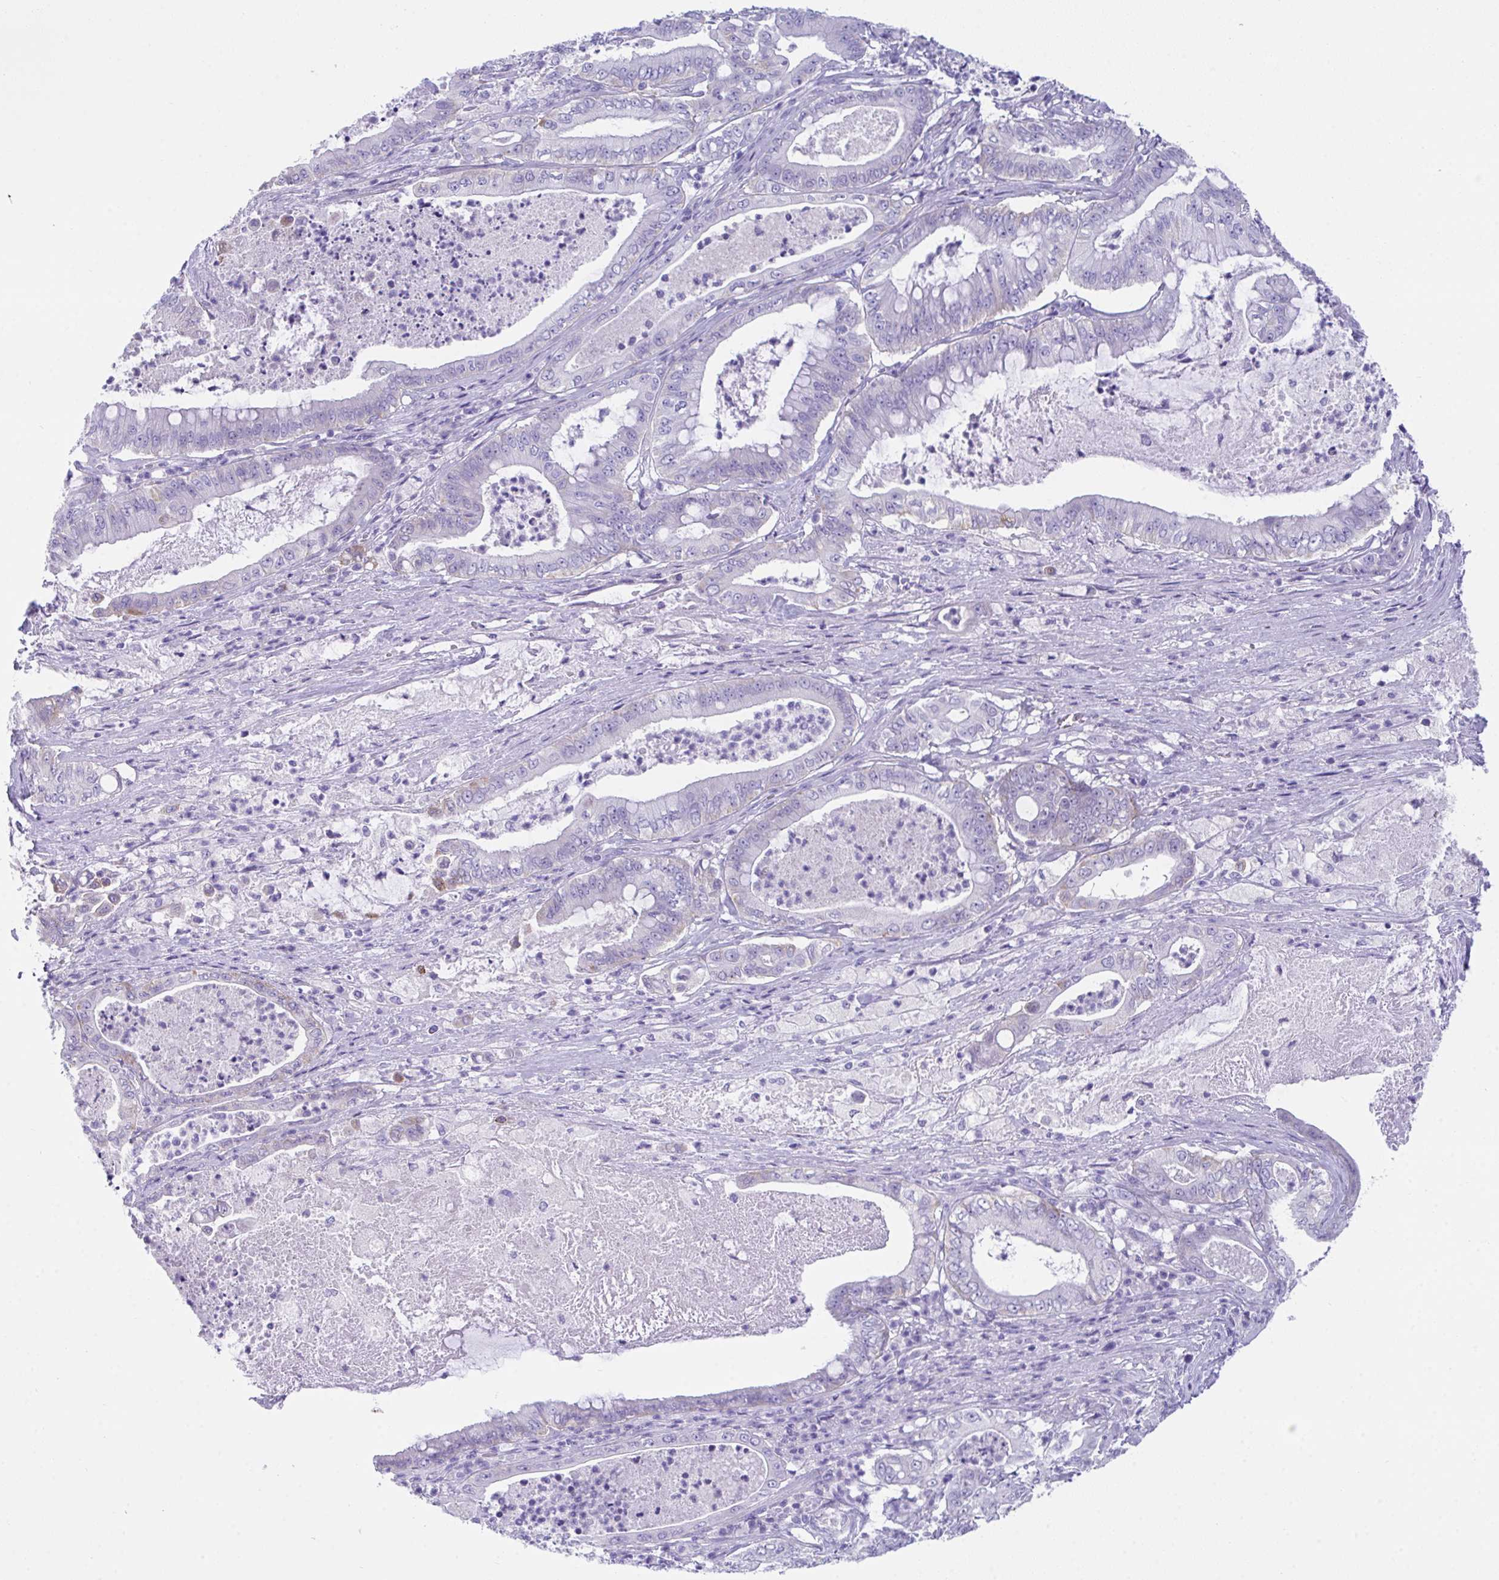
{"staining": {"intensity": "negative", "quantity": "none", "location": "none"}, "tissue": "pancreatic cancer", "cell_type": "Tumor cells", "image_type": "cancer", "snomed": [{"axis": "morphology", "description": "Adenocarcinoma, NOS"}, {"axis": "topography", "description": "Pancreas"}], "caption": "IHC histopathology image of pancreatic cancer (adenocarcinoma) stained for a protein (brown), which reveals no expression in tumor cells. (Brightfield microscopy of DAB immunohistochemistry at high magnification).", "gene": "TMEM106B", "patient": {"sex": "male", "age": 71}}